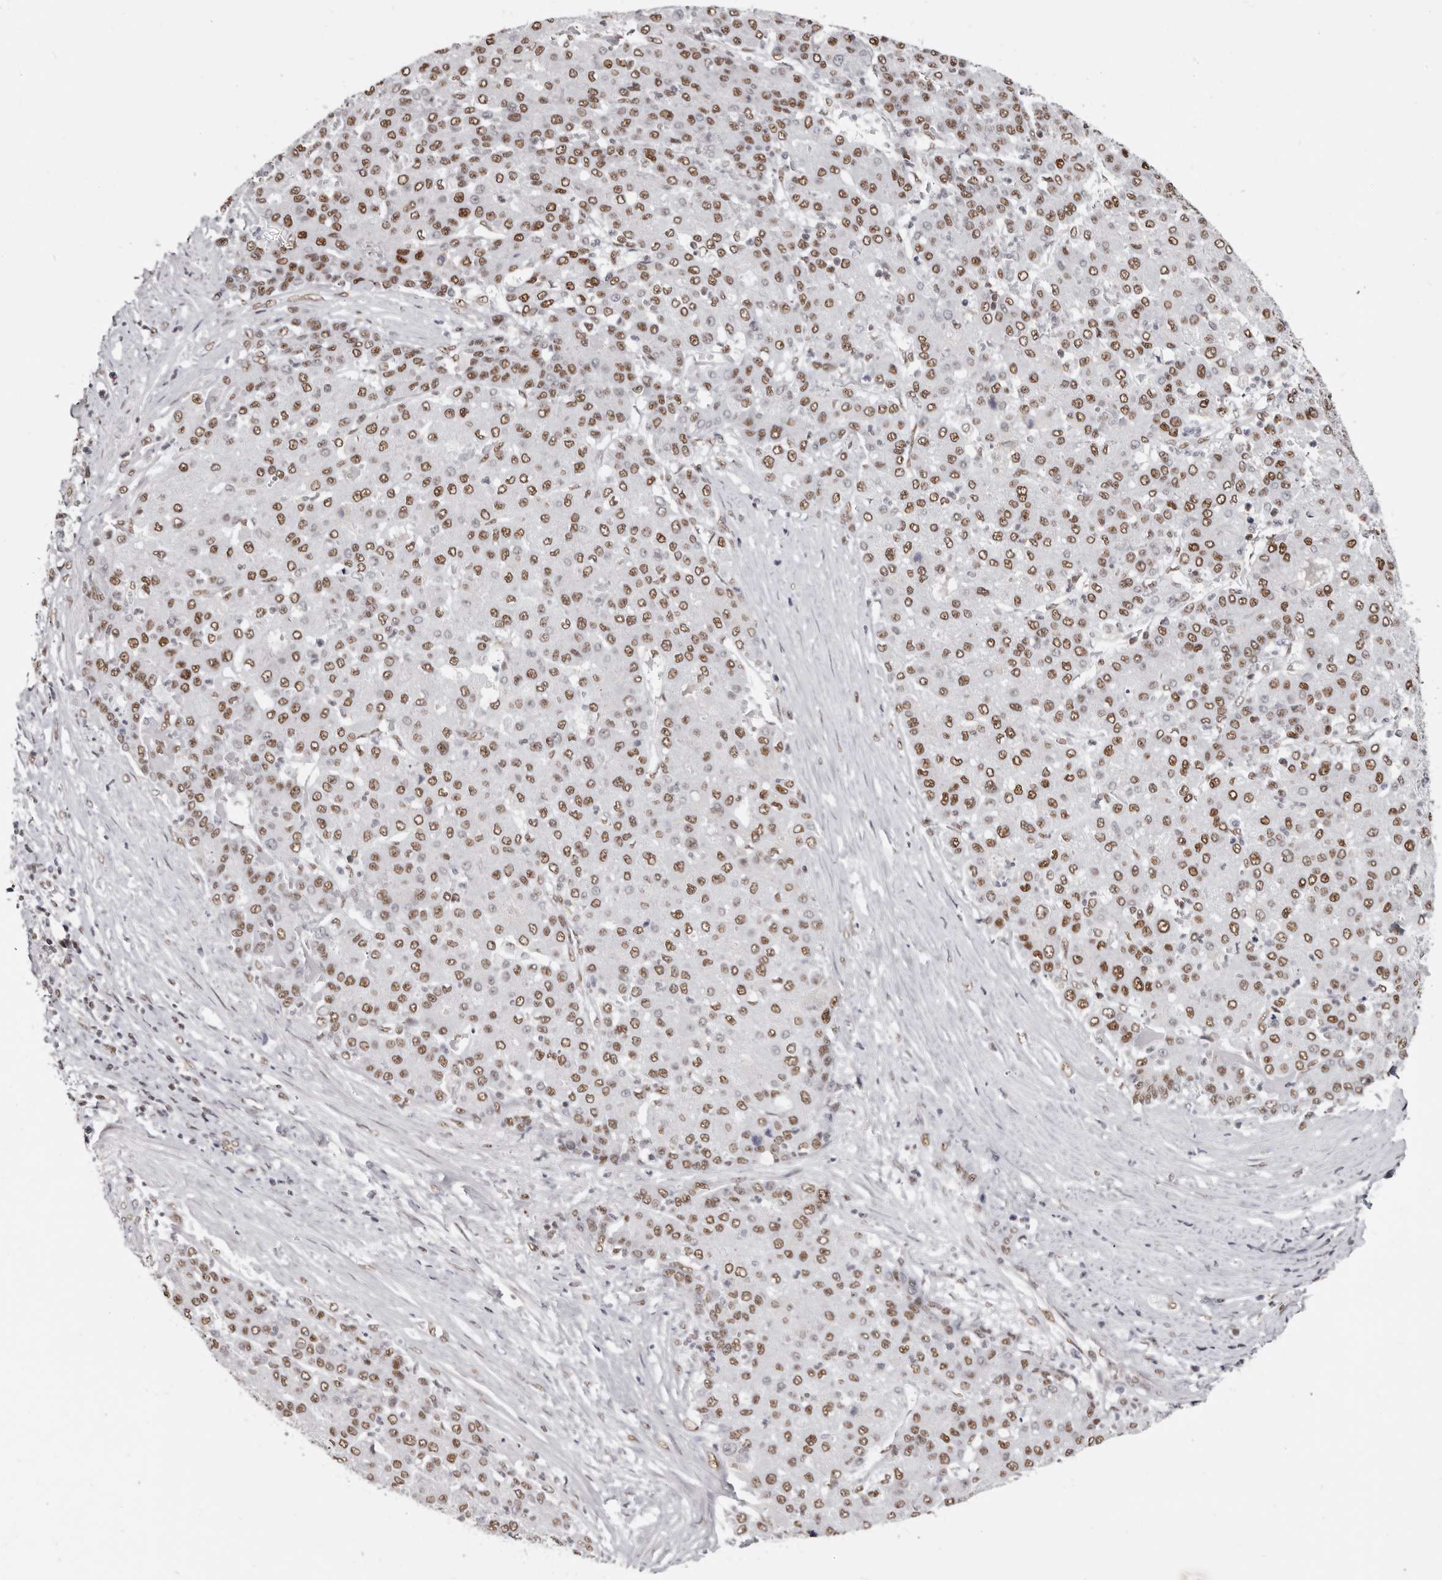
{"staining": {"intensity": "moderate", "quantity": "25%-75%", "location": "nuclear"}, "tissue": "liver cancer", "cell_type": "Tumor cells", "image_type": "cancer", "snomed": [{"axis": "morphology", "description": "Carcinoma, Hepatocellular, NOS"}, {"axis": "topography", "description": "Liver"}], "caption": "Human liver cancer stained with a protein marker reveals moderate staining in tumor cells.", "gene": "SCAF4", "patient": {"sex": "male", "age": 65}}